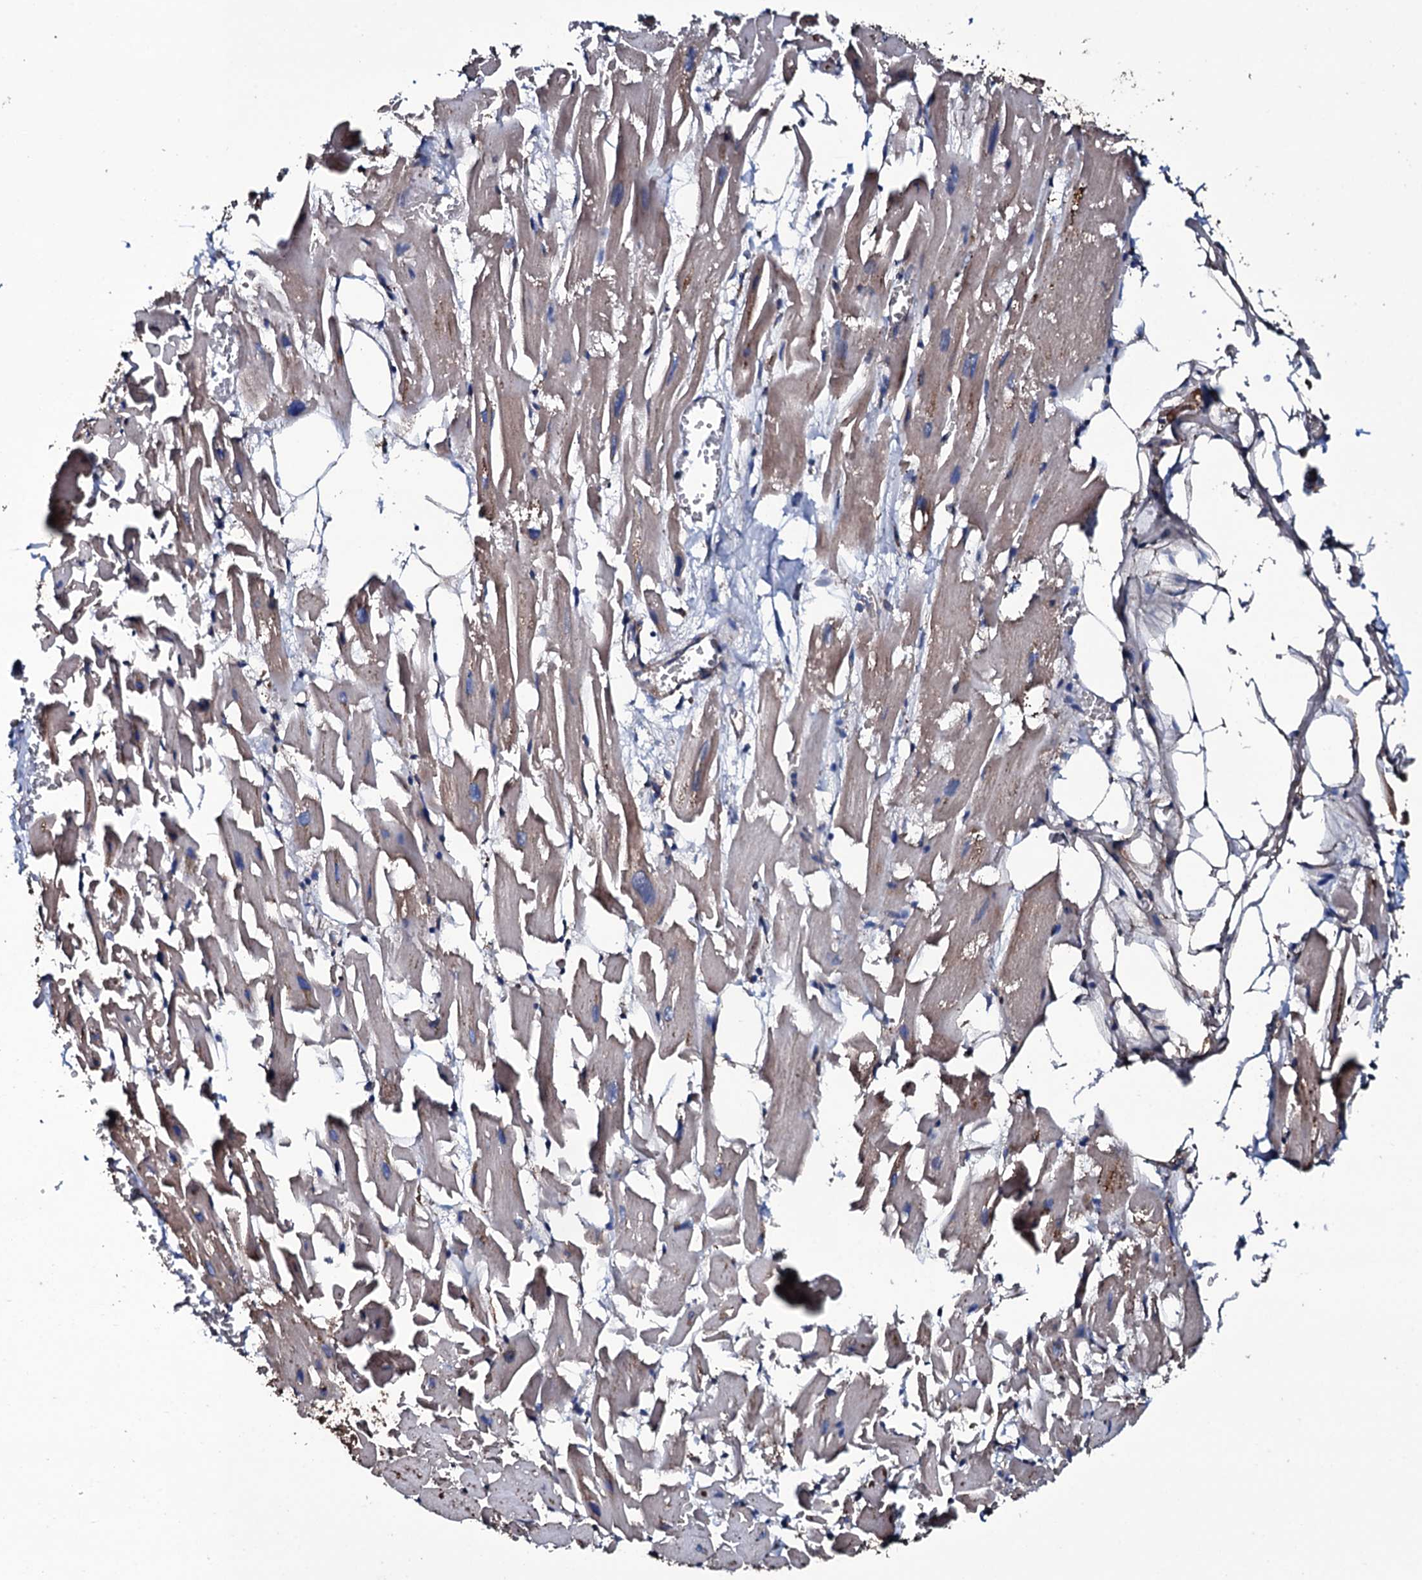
{"staining": {"intensity": "moderate", "quantity": "25%-75%", "location": "cytoplasmic/membranous"}, "tissue": "heart muscle", "cell_type": "Cardiomyocytes", "image_type": "normal", "snomed": [{"axis": "morphology", "description": "Normal tissue, NOS"}, {"axis": "topography", "description": "Heart"}], "caption": "Protein analysis of normal heart muscle shows moderate cytoplasmic/membranous expression in approximately 25%-75% of cardiomyocytes.", "gene": "RAB12", "patient": {"sex": "female", "age": 64}}